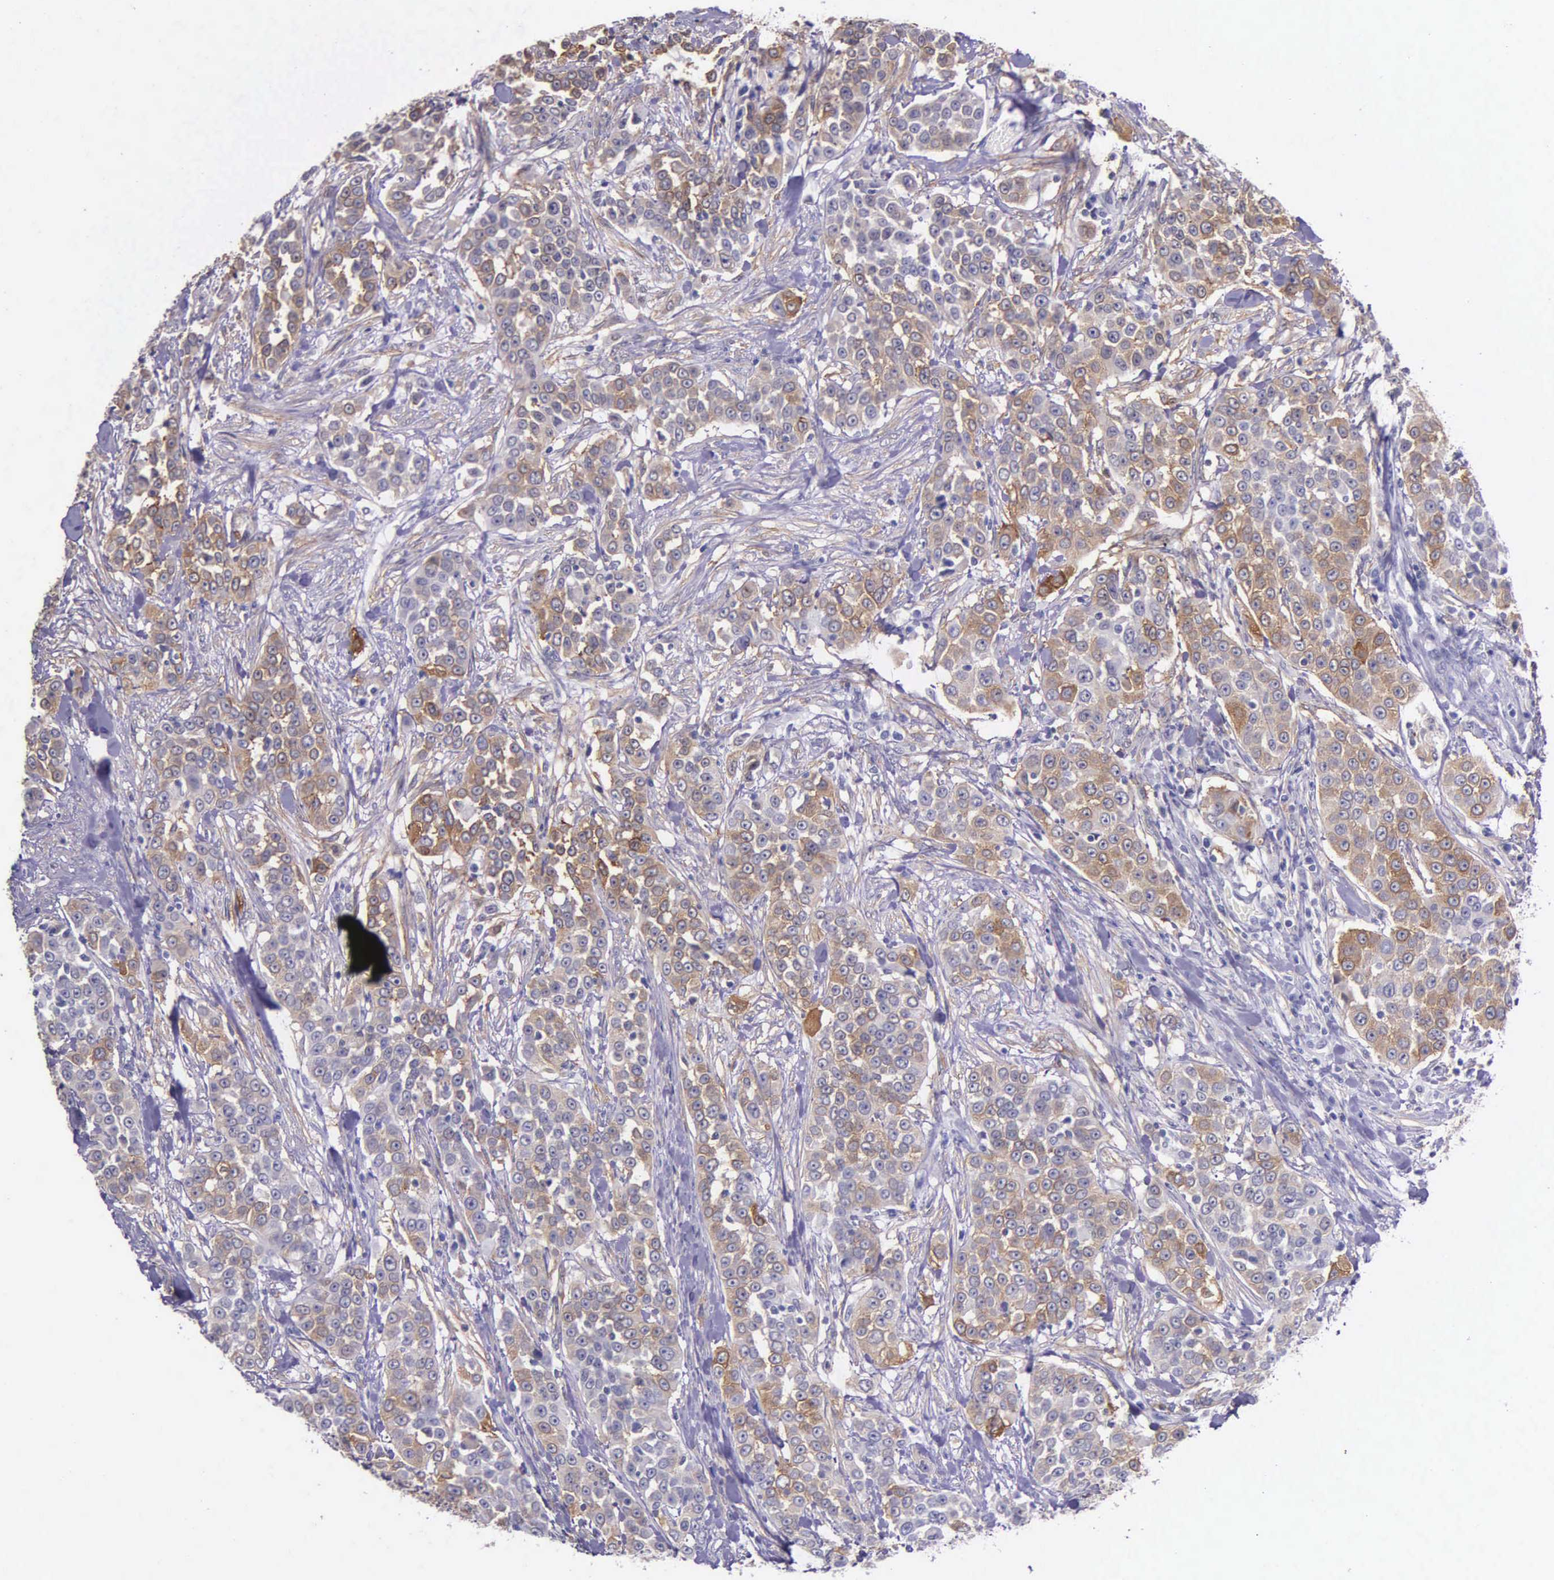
{"staining": {"intensity": "moderate", "quantity": "25%-75%", "location": "cytoplasmic/membranous"}, "tissue": "urothelial cancer", "cell_type": "Tumor cells", "image_type": "cancer", "snomed": [{"axis": "morphology", "description": "Urothelial carcinoma, High grade"}, {"axis": "topography", "description": "Urinary bladder"}], "caption": "Human urothelial cancer stained with a protein marker displays moderate staining in tumor cells.", "gene": "AHNAK2", "patient": {"sex": "female", "age": 80}}